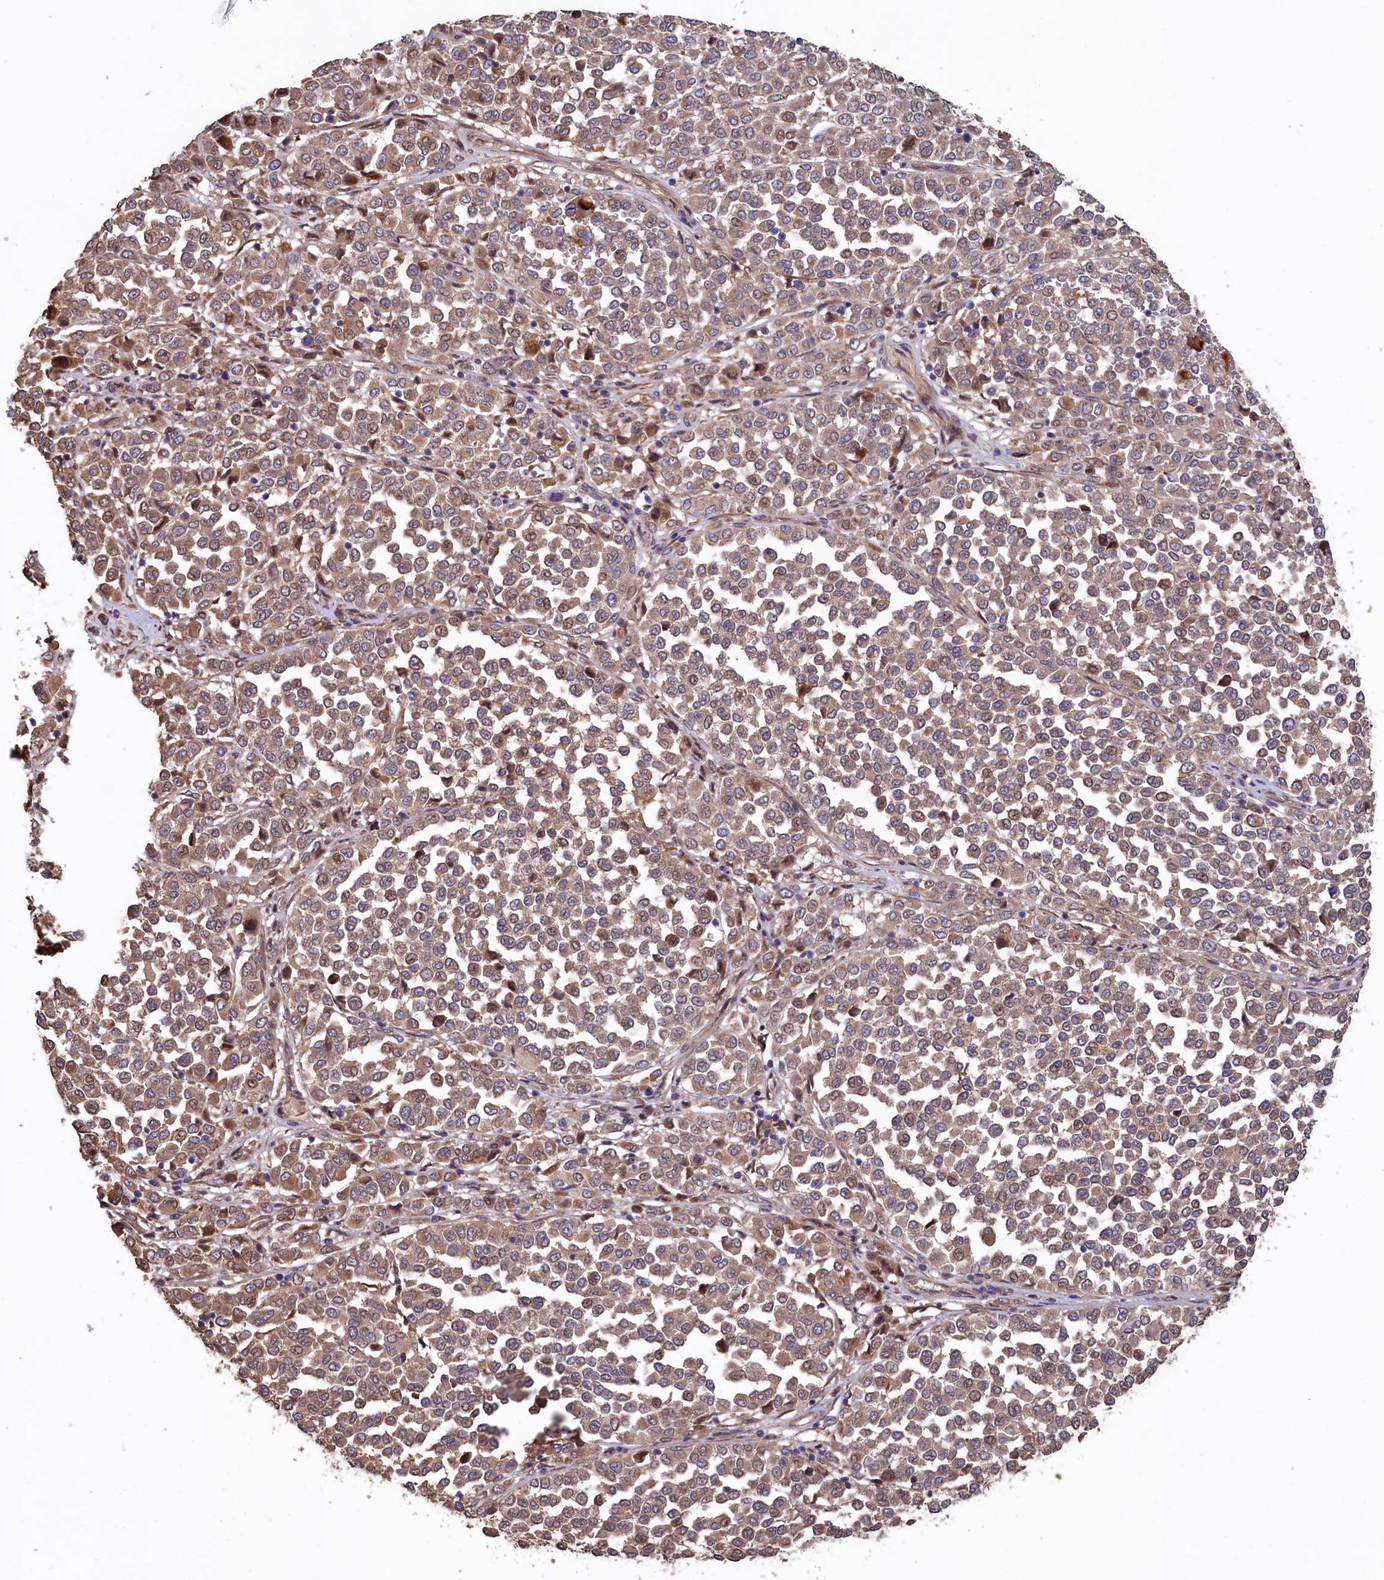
{"staining": {"intensity": "moderate", "quantity": ">75%", "location": "cytoplasmic/membranous"}, "tissue": "melanoma", "cell_type": "Tumor cells", "image_type": "cancer", "snomed": [{"axis": "morphology", "description": "Malignant melanoma, Metastatic site"}, {"axis": "topography", "description": "Pancreas"}], "caption": "Protein staining reveals moderate cytoplasmic/membranous positivity in approximately >75% of tumor cells in melanoma.", "gene": "GREB1L", "patient": {"sex": "female", "age": 30}}